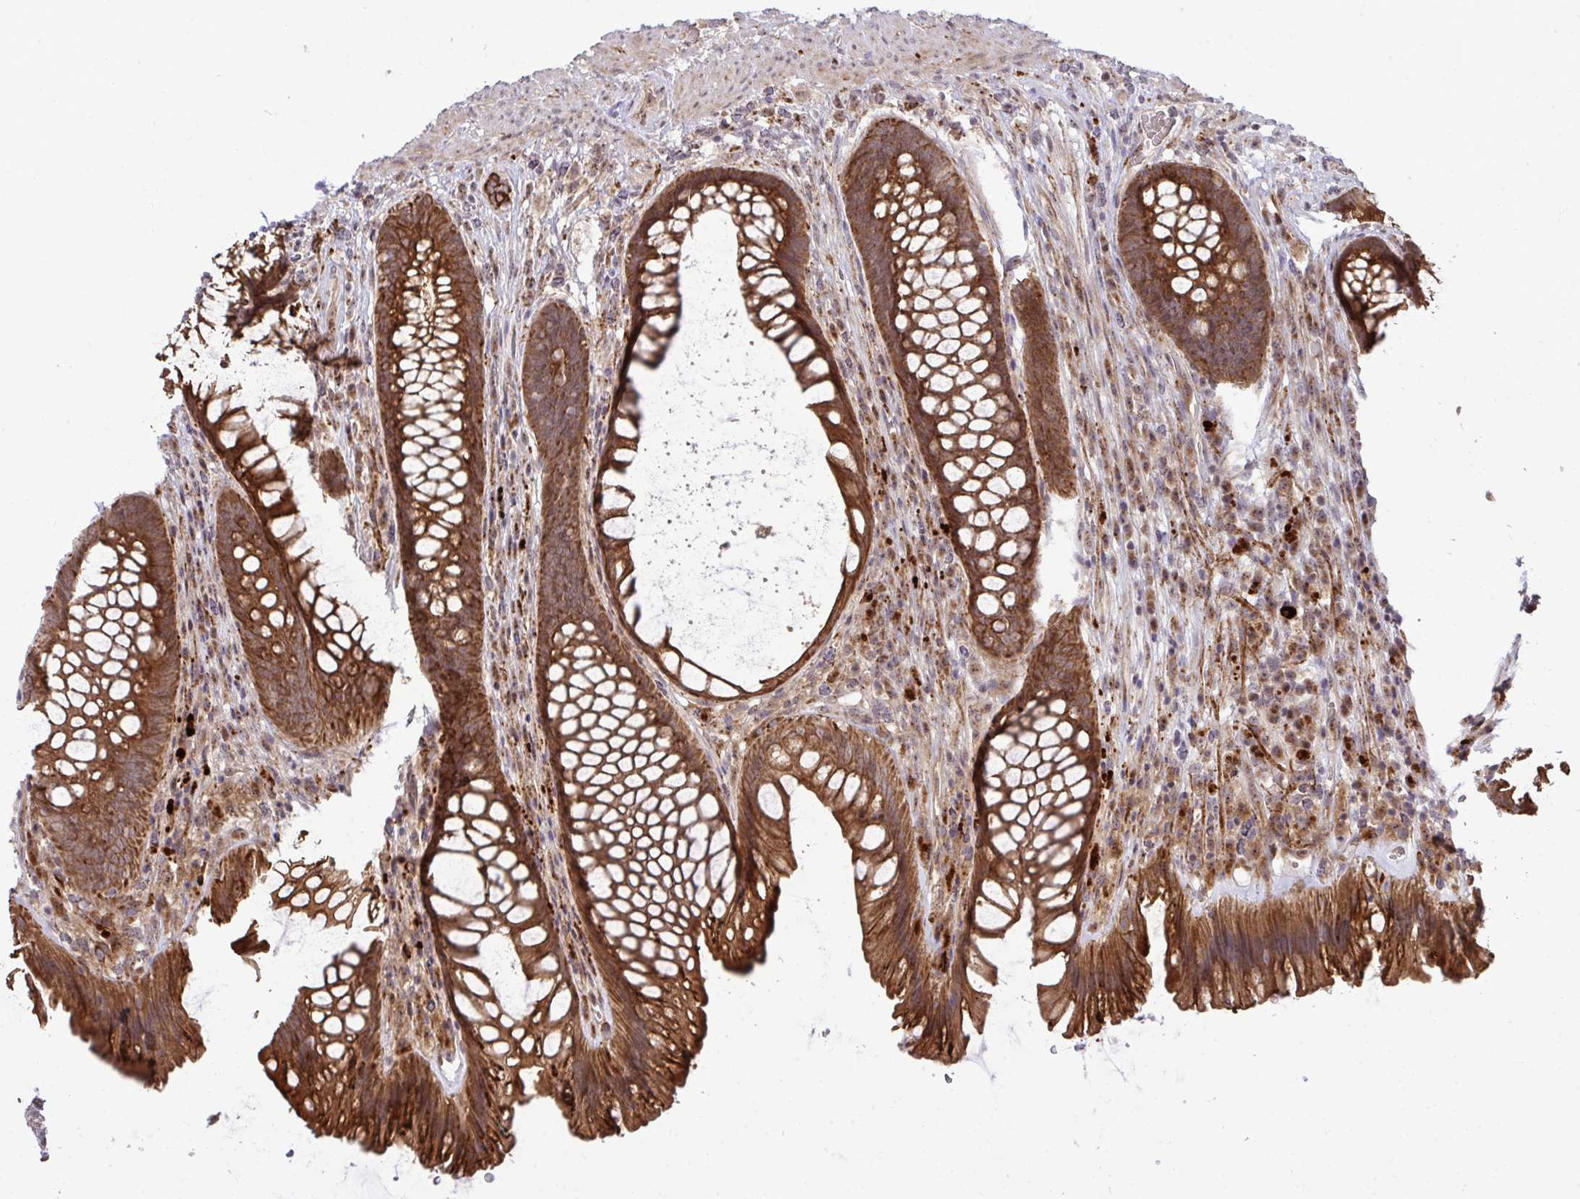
{"staining": {"intensity": "strong", "quantity": ">75%", "location": "cytoplasmic/membranous"}, "tissue": "rectum", "cell_type": "Glandular cells", "image_type": "normal", "snomed": [{"axis": "morphology", "description": "Normal tissue, NOS"}, {"axis": "topography", "description": "Rectum"}], "caption": "Protein staining of benign rectum displays strong cytoplasmic/membranous expression in approximately >75% of glandular cells.", "gene": "TRIM44", "patient": {"sex": "male", "age": 53}}